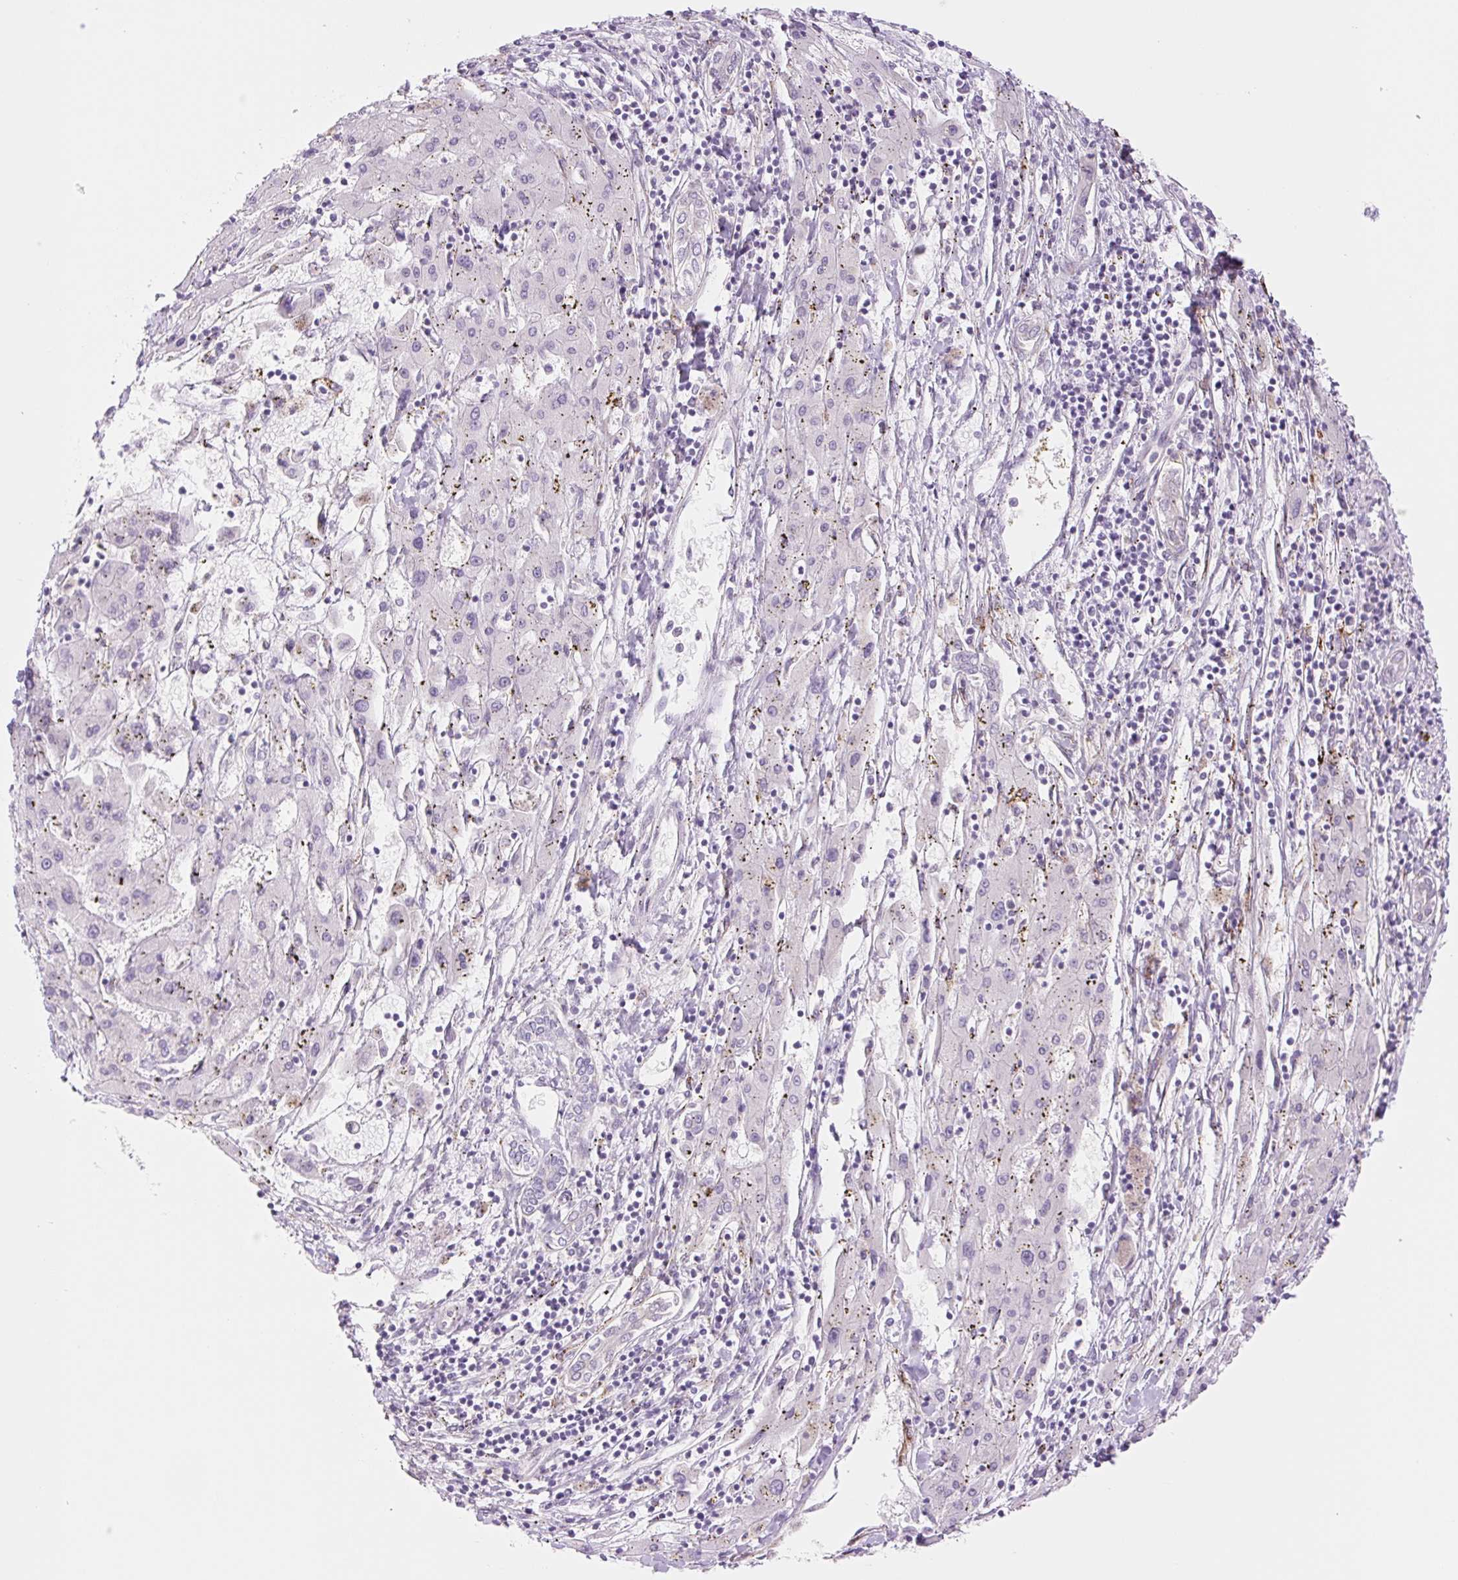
{"staining": {"intensity": "negative", "quantity": "none", "location": "none"}, "tissue": "liver cancer", "cell_type": "Tumor cells", "image_type": "cancer", "snomed": [{"axis": "morphology", "description": "Carcinoma, Hepatocellular, NOS"}, {"axis": "topography", "description": "Liver"}], "caption": "There is no significant positivity in tumor cells of liver hepatocellular carcinoma. The staining is performed using DAB (3,3'-diaminobenzidine) brown chromogen with nuclei counter-stained in using hematoxylin.", "gene": "COL5A1", "patient": {"sex": "male", "age": 72}}